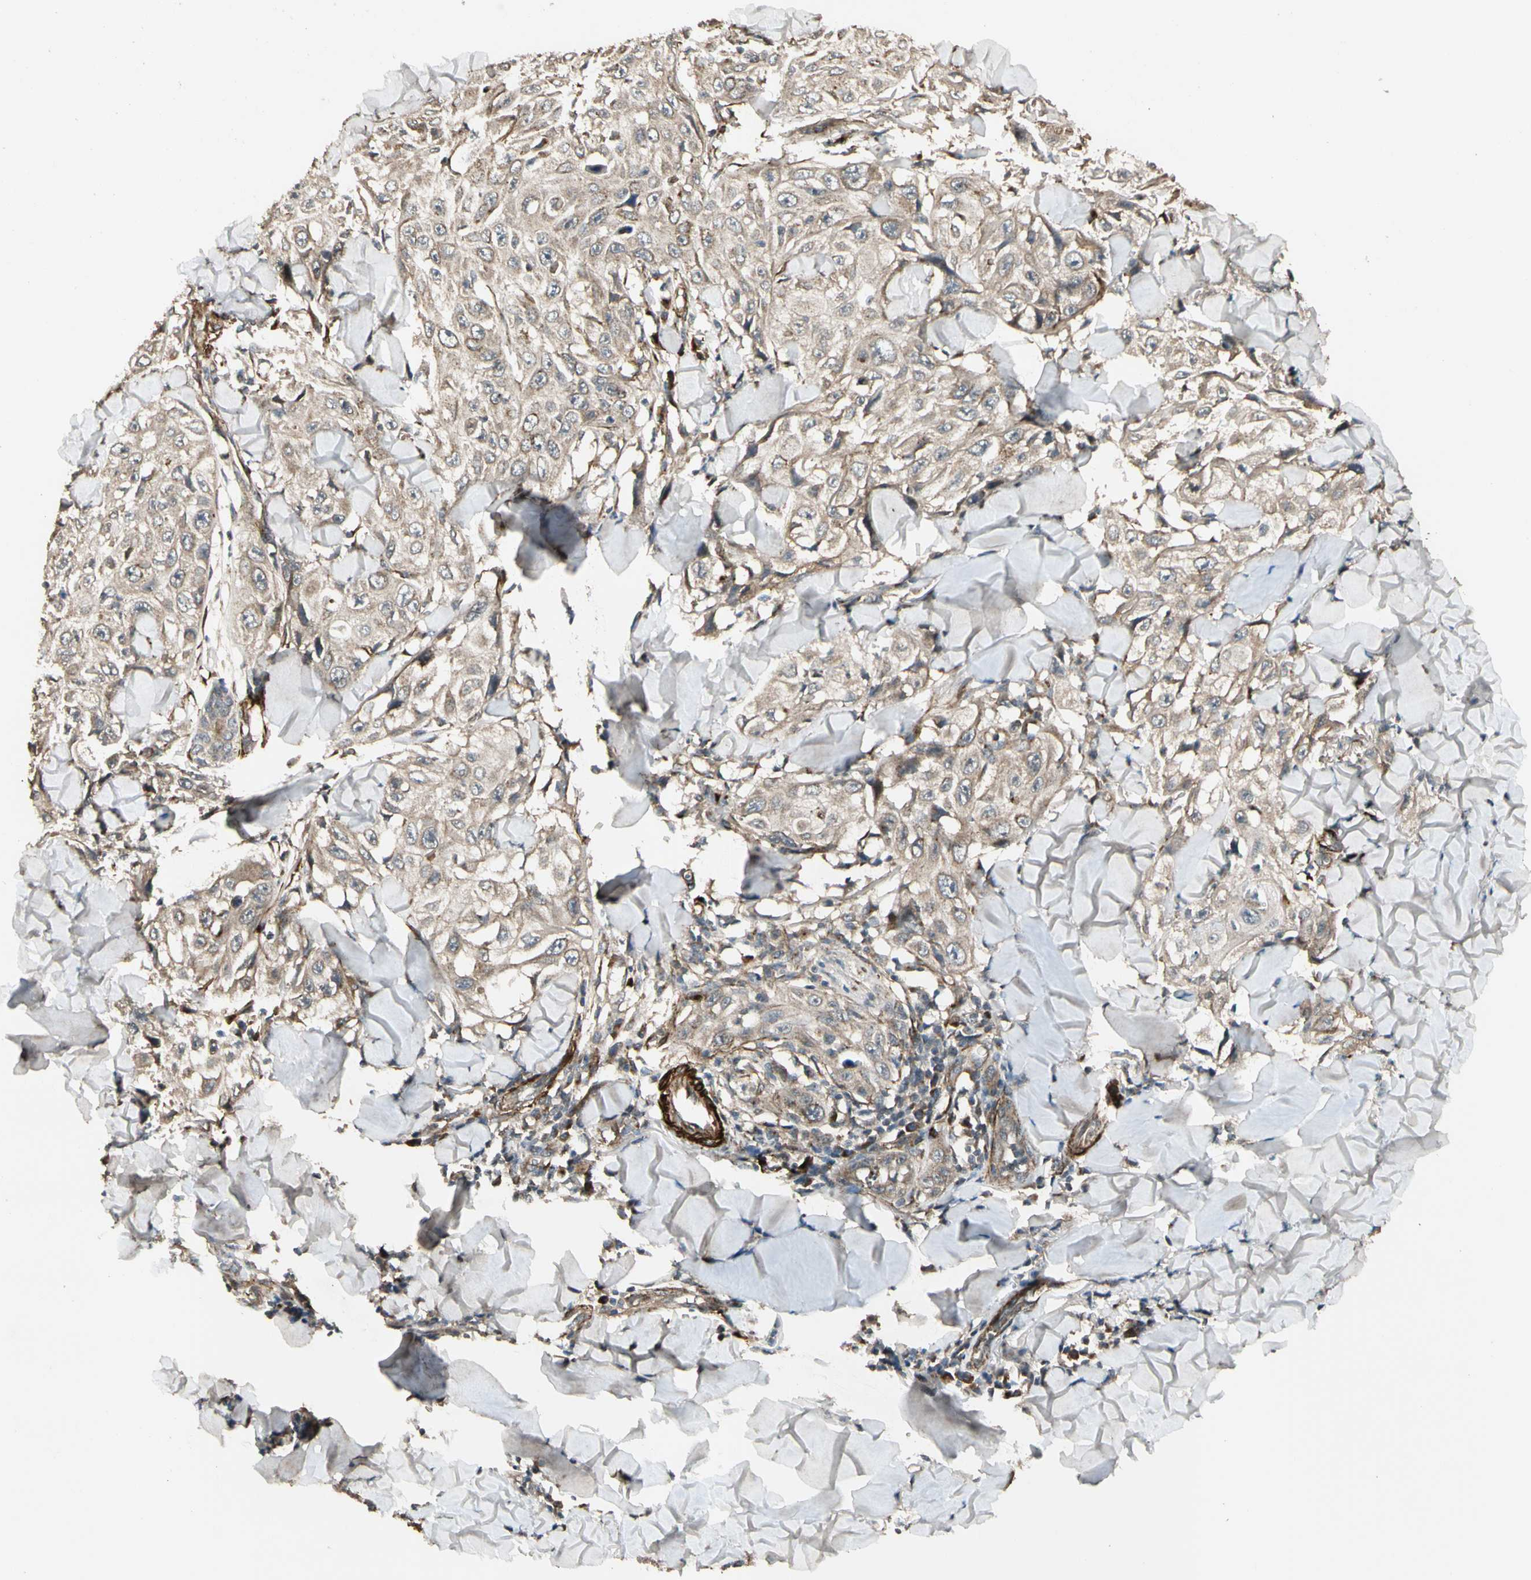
{"staining": {"intensity": "weak", "quantity": ">75%", "location": "cytoplasmic/membranous"}, "tissue": "skin cancer", "cell_type": "Tumor cells", "image_type": "cancer", "snomed": [{"axis": "morphology", "description": "Squamous cell carcinoma, NOS"}, {"axis": "topography", "description": "Skin"}], "caption": "Squamous cell carcinoma (skin) stained with a protein marker demonstrates weak staining in tumor cells.", "gene": "GCK", "patient": {"sex": "male", "age": 86}}